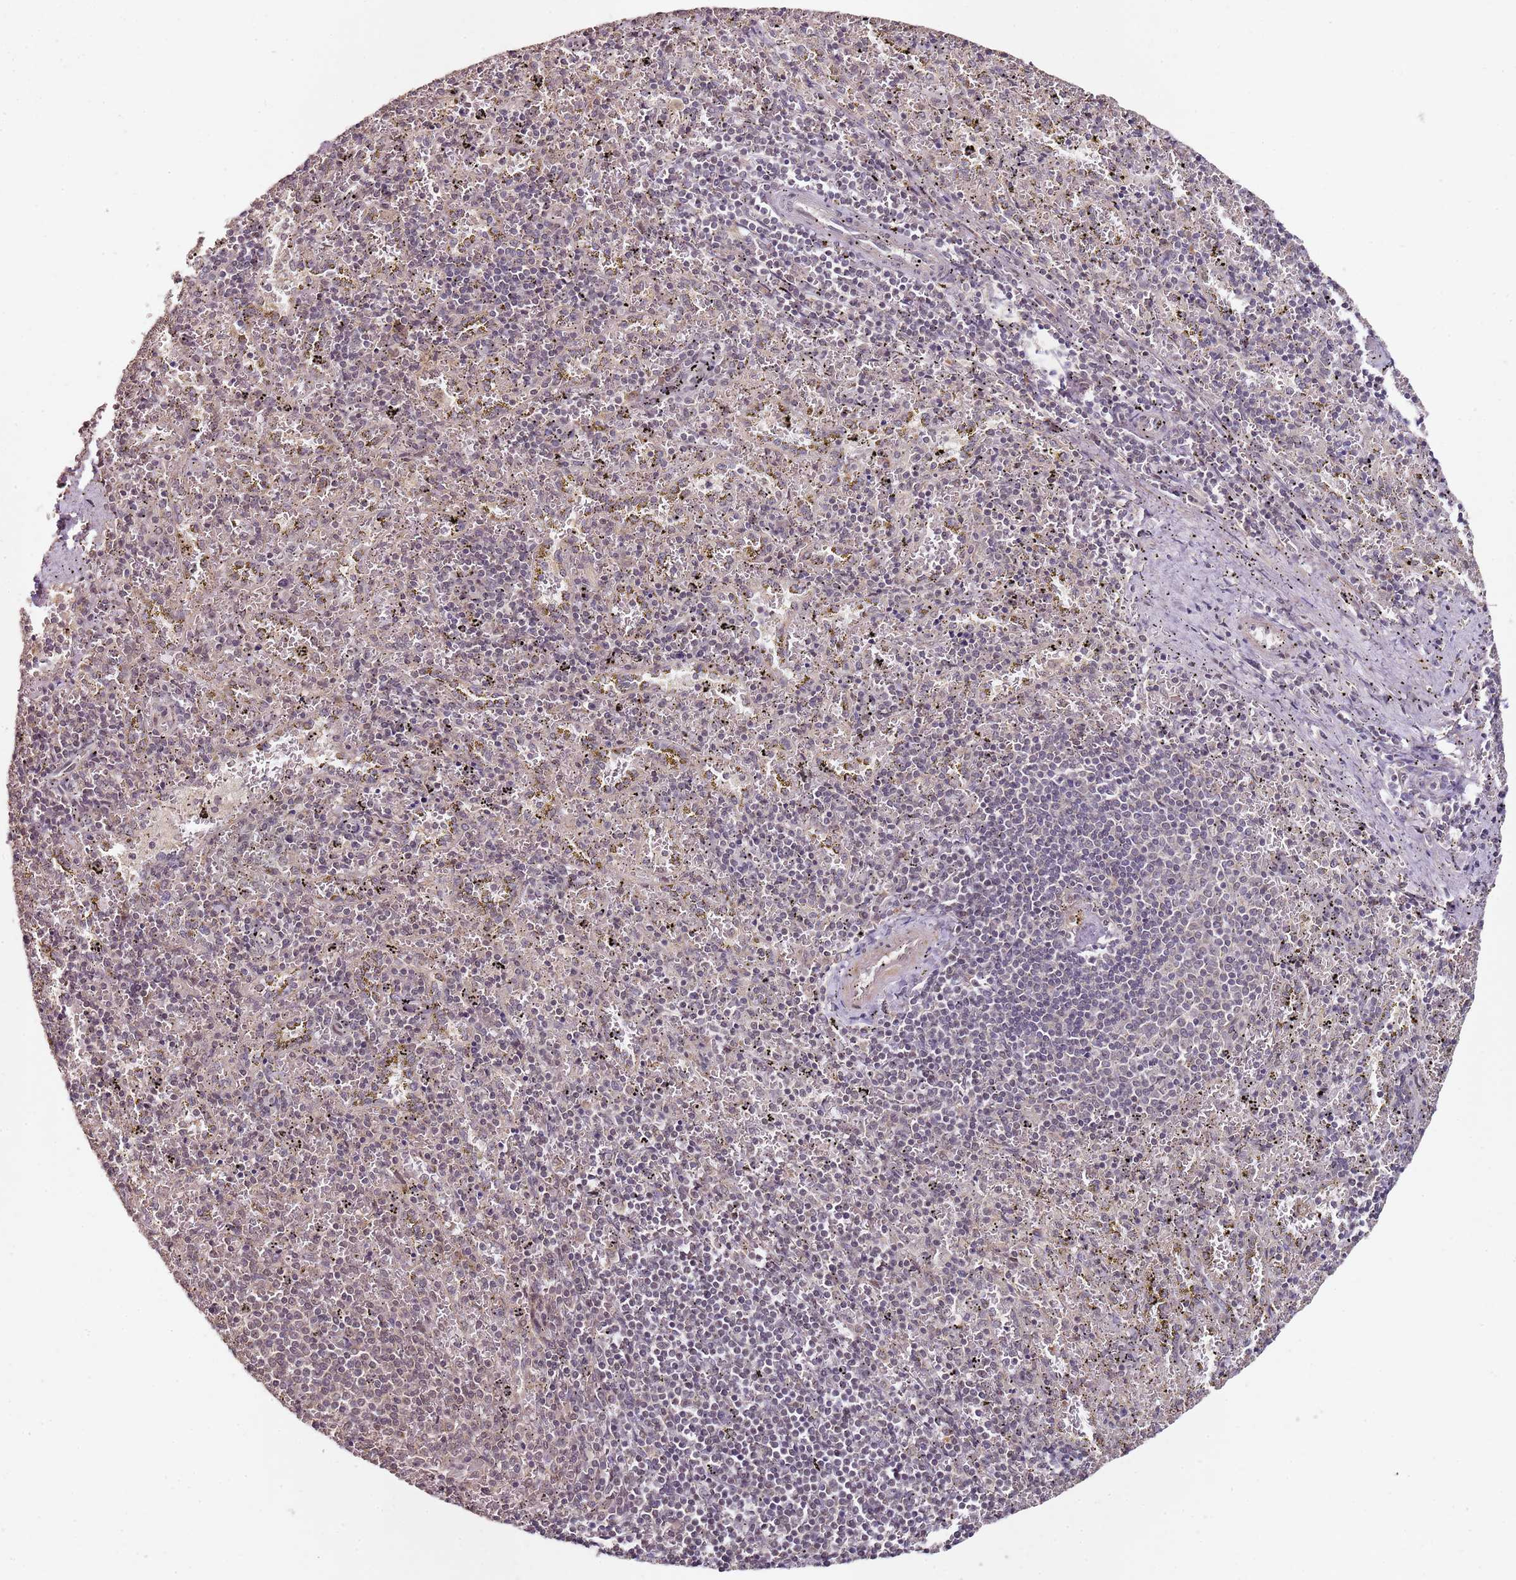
{"staining": {"intensity": "negative", "quantity": "none", "location": "none"}, "tissue": "spleen", "cell_type": "Cells in red pulp", "image_type": "normal", "snomed": [{"axis": "morphology", "description": "Normal tissue, NOS"}, {"axis": "topography", "description": "Spleen"}], "caption": "An IHC photomicrograph of normal spleen is shown. There is no staining in cells in red pulp of spleen. (DAB (3,3'-diaminobenzidine) immunohistochemistry (IHC) with hematoxylin counter stain).", "gene": "LIN37", "patient": {"sex": "male", "age": 11}}